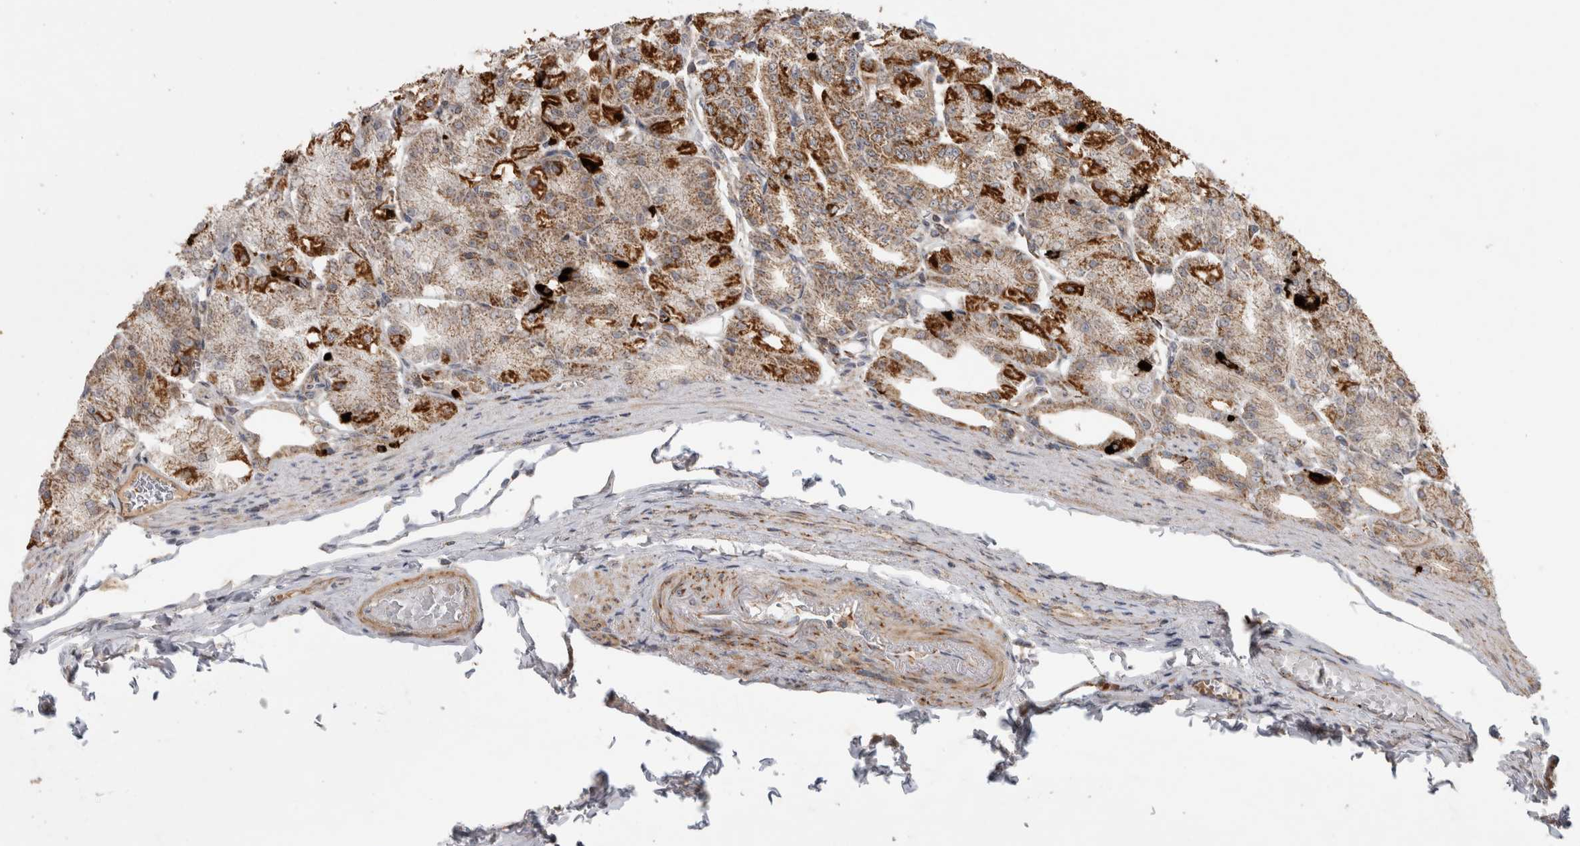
{"staining": {"intensity": "strong", "quantity": "25%-75%", "location": "cytoplasmic/membranous"}, "tissue": "stomach", "cell_type": "Glandular cells", "image_type": "normal", "snomed": [{"axis": "morphology", "description": "Normal tissue, NOS"}, {"axis": "topography", "description": "Stomach, lower"}], "caption": "Immunohistochemical staining of benign stomach shows 25%-75% levels of strong cytoplasmic/membranous protein positivity in approximately 25%-75% of glandular cells. Using DAB (brown) and hematoxylin (blue) stains, captured at high magnification using brightfield microscopy.", "gene": "KCNIP1", "patient": {"sex": "male", "age": 71}}